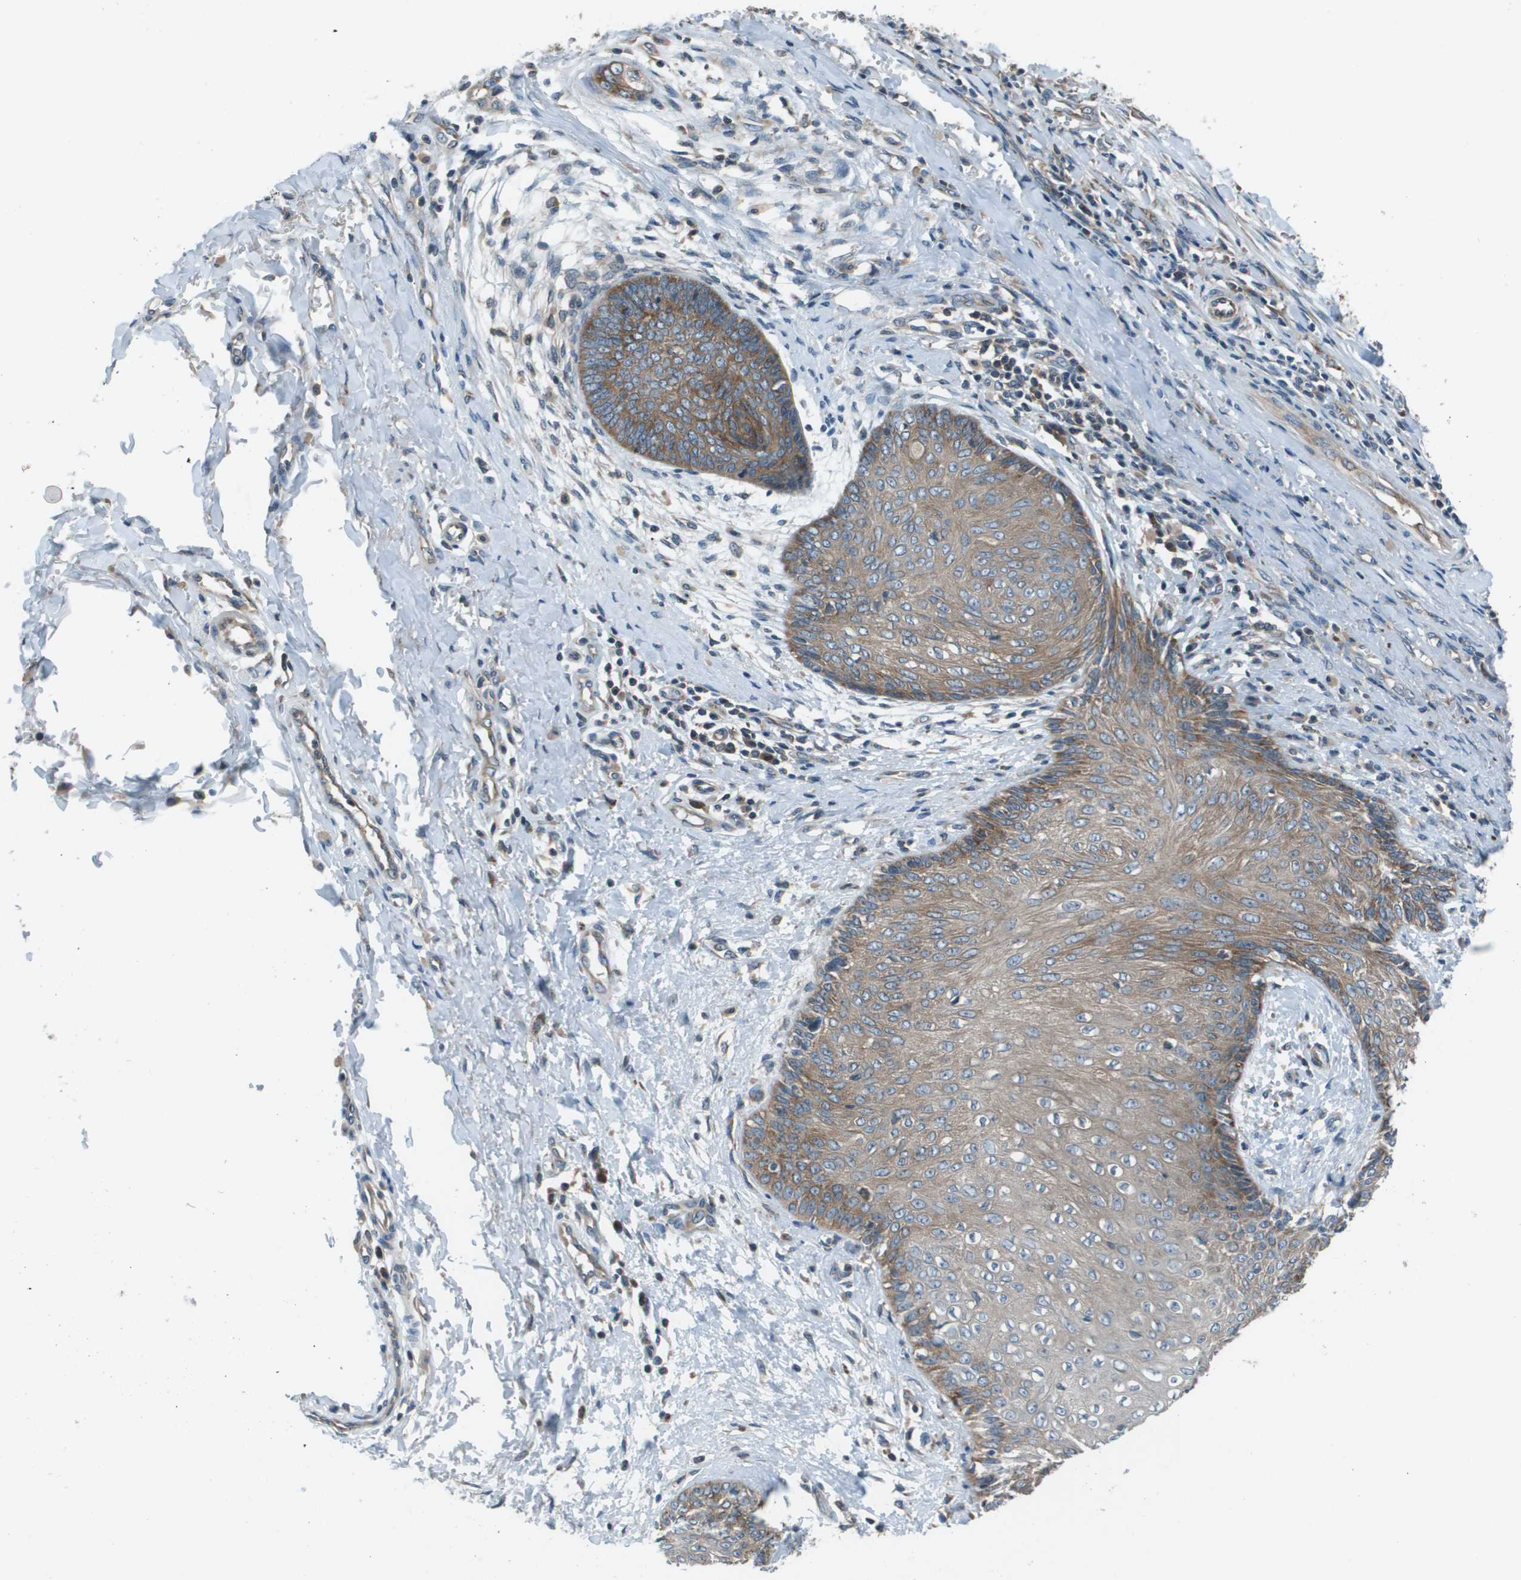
{"staining": {"intensity": "moderate", "quantity": ">75%", "location": "cytoplasmic/membranous"}, "tissue": "skin cancer", "cell_type": "Tumor cells", "image_type": "cancer", "snomed": [{"axis": "morphology", "description": "Basal cell carcinoma"}, {"axis": "topography", "description": "Skin"}], "caption": "IHC staining of skin cancer (basal cell carcinoma), which exhibits medium levels of moderate cytoplasmic/membranous positivity in approximately >75% of tumor cells indicating moderate cytoplasmic/membranous protein expression. The staining was performed using DAB (3,3'-diaminobenzidine) (brown) for protein detection and nuclei were counterstained in hematoxylin (blue).", "gene": "EIF3B", "patient": {"sex": "female", "age": 64}}